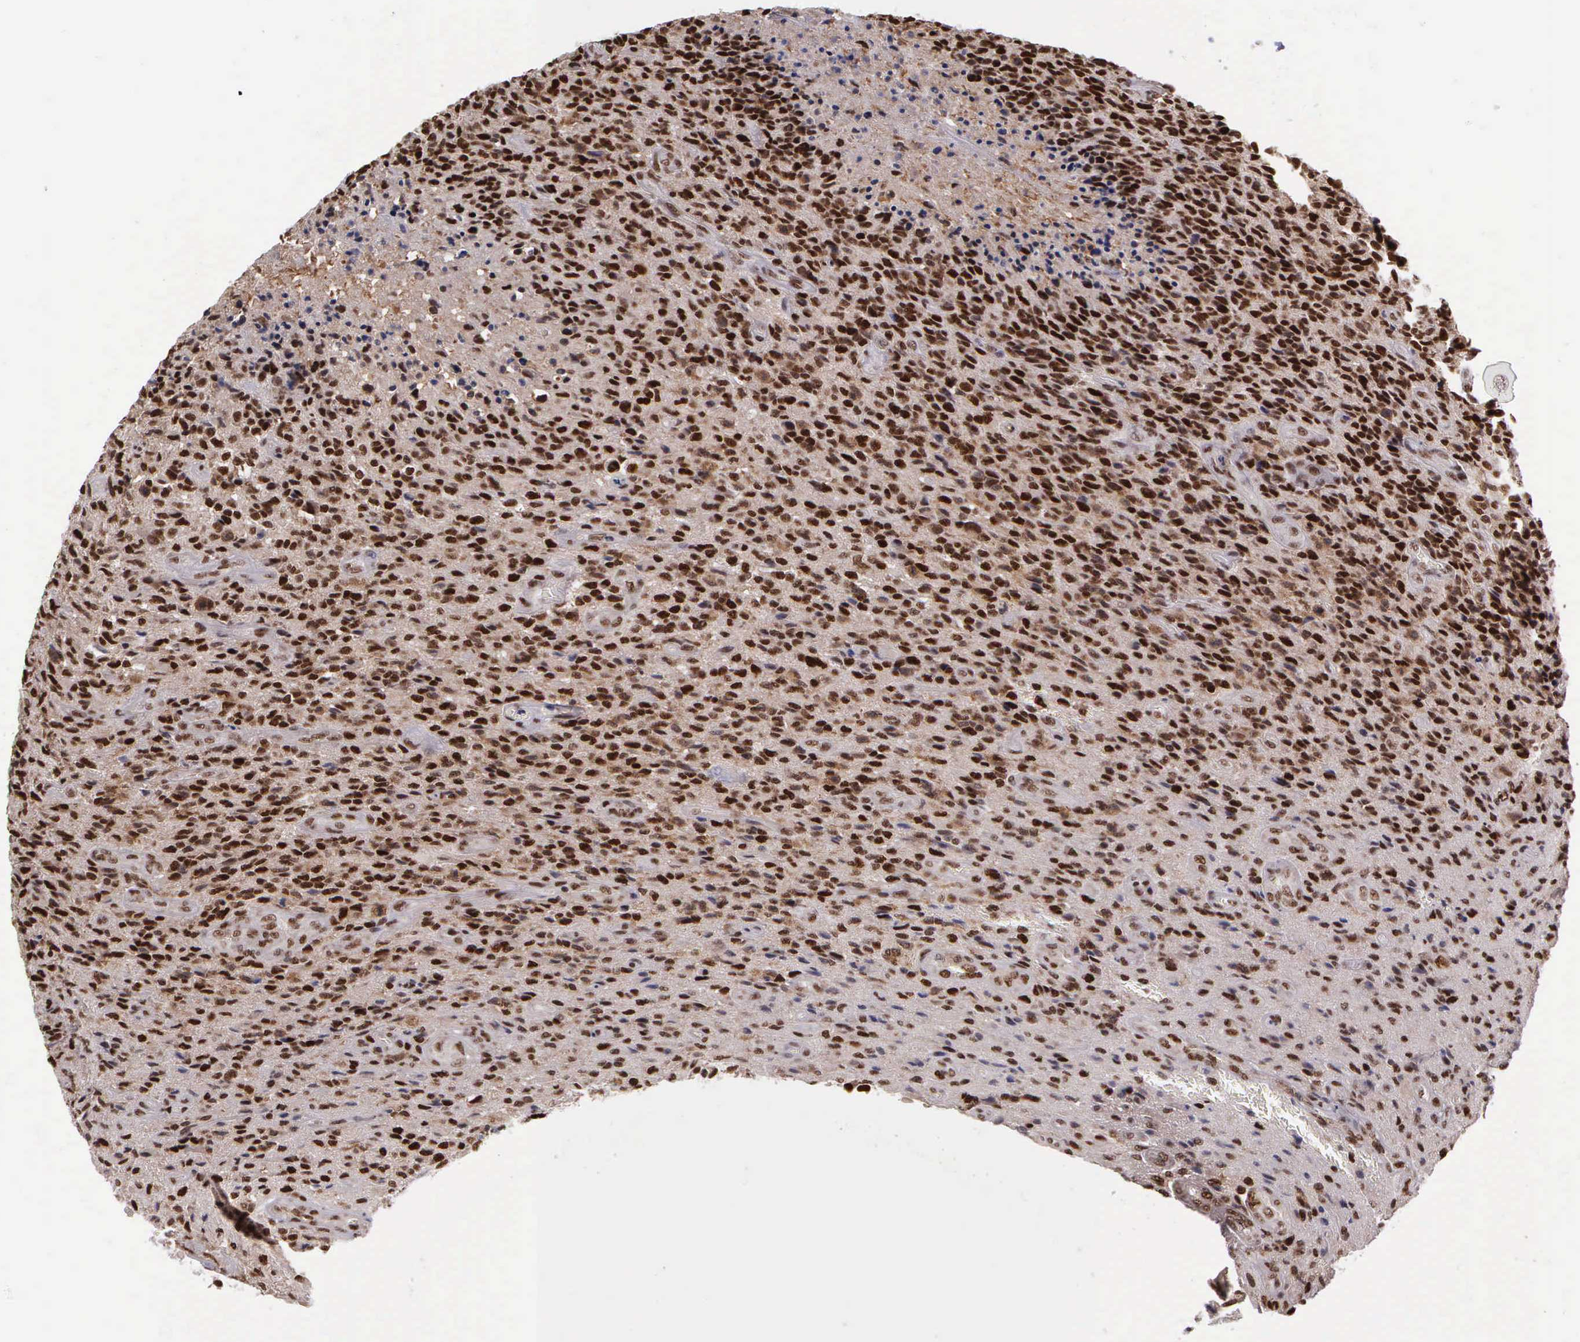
{"staining": {"intensity": "strong", "quantity": ">75%", "location": "cytoplasmic/membranous,nuclear"}, "tissue": "glioma", "cell_type": "Tumor cells", "image_type": "cancer", "snomed": [{"axis": "morphology", "description": "Glioma, malignant, High grade"}, {"axis": "topography", "description": "Brain"}], "caption": "Malignant glioma (high-grade) stained with a protein marker displays strong staining in tumor cells.", "gene": "UBR7", "patient": {"sex": "male", "age": 36}}